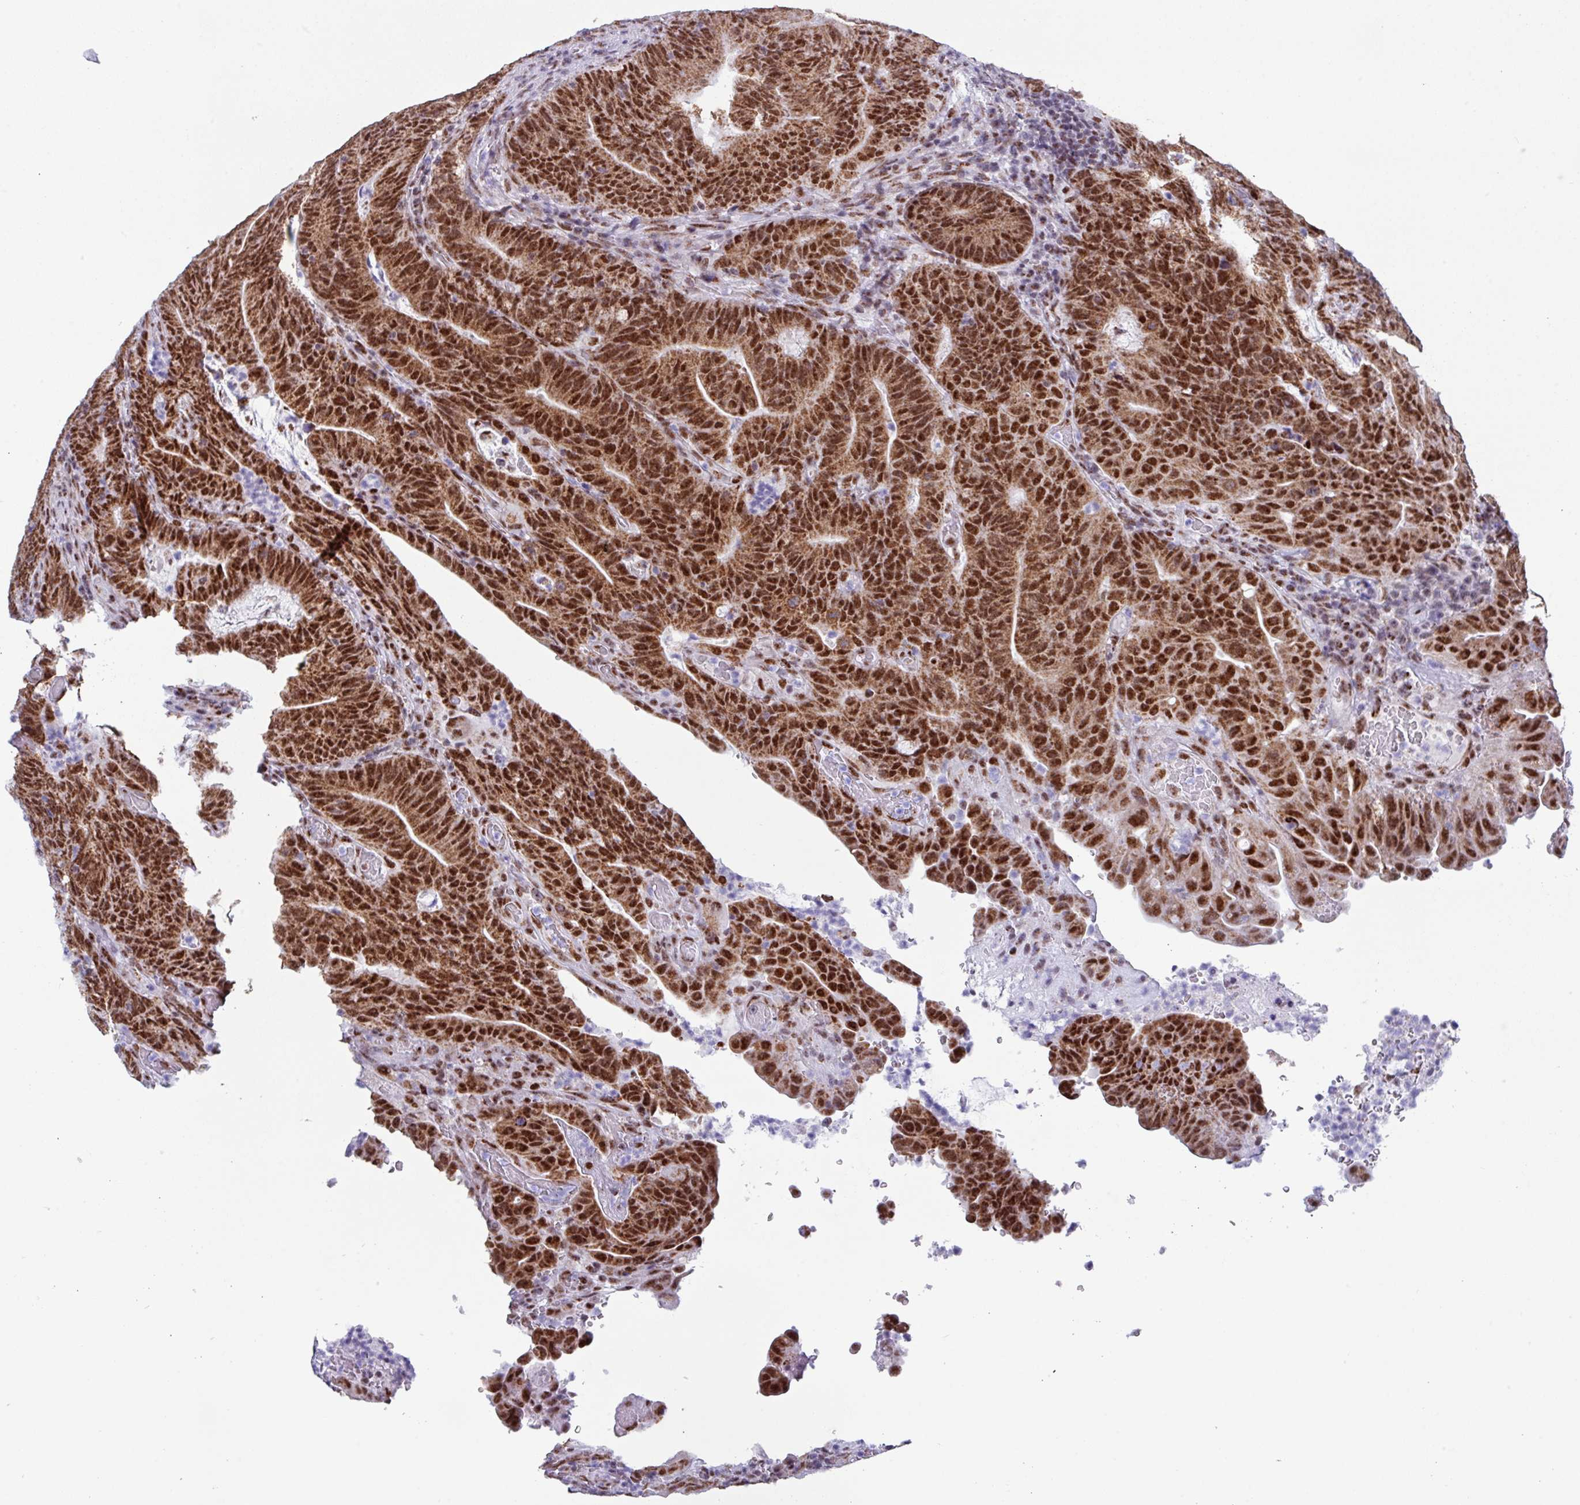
{"staining": {"intensity": "strong", "quantity": ">75%", "location": "nuclear"}, "tissue": "colorectal cancer", "cell_type": "Tumor cells", "image_type": "cancer", "snomed": [{"axis": "morphology", "description": "Normal tissue, NOS"}, {"axis": "morphology", "description": "Adenocarcinoma, NOS"}, {"axis": "topography", "description": "Colon"}], "caption": "A high-resolution histopathology image shows immunohistochemistry (IHC) staining of colorectal cancer (adenocarcinoma), which demonstrates strong nuclear expression in approximately >75% of tumor cells.", "gene": "PUF60", "patient": {"sex": "female", "age": 75}}